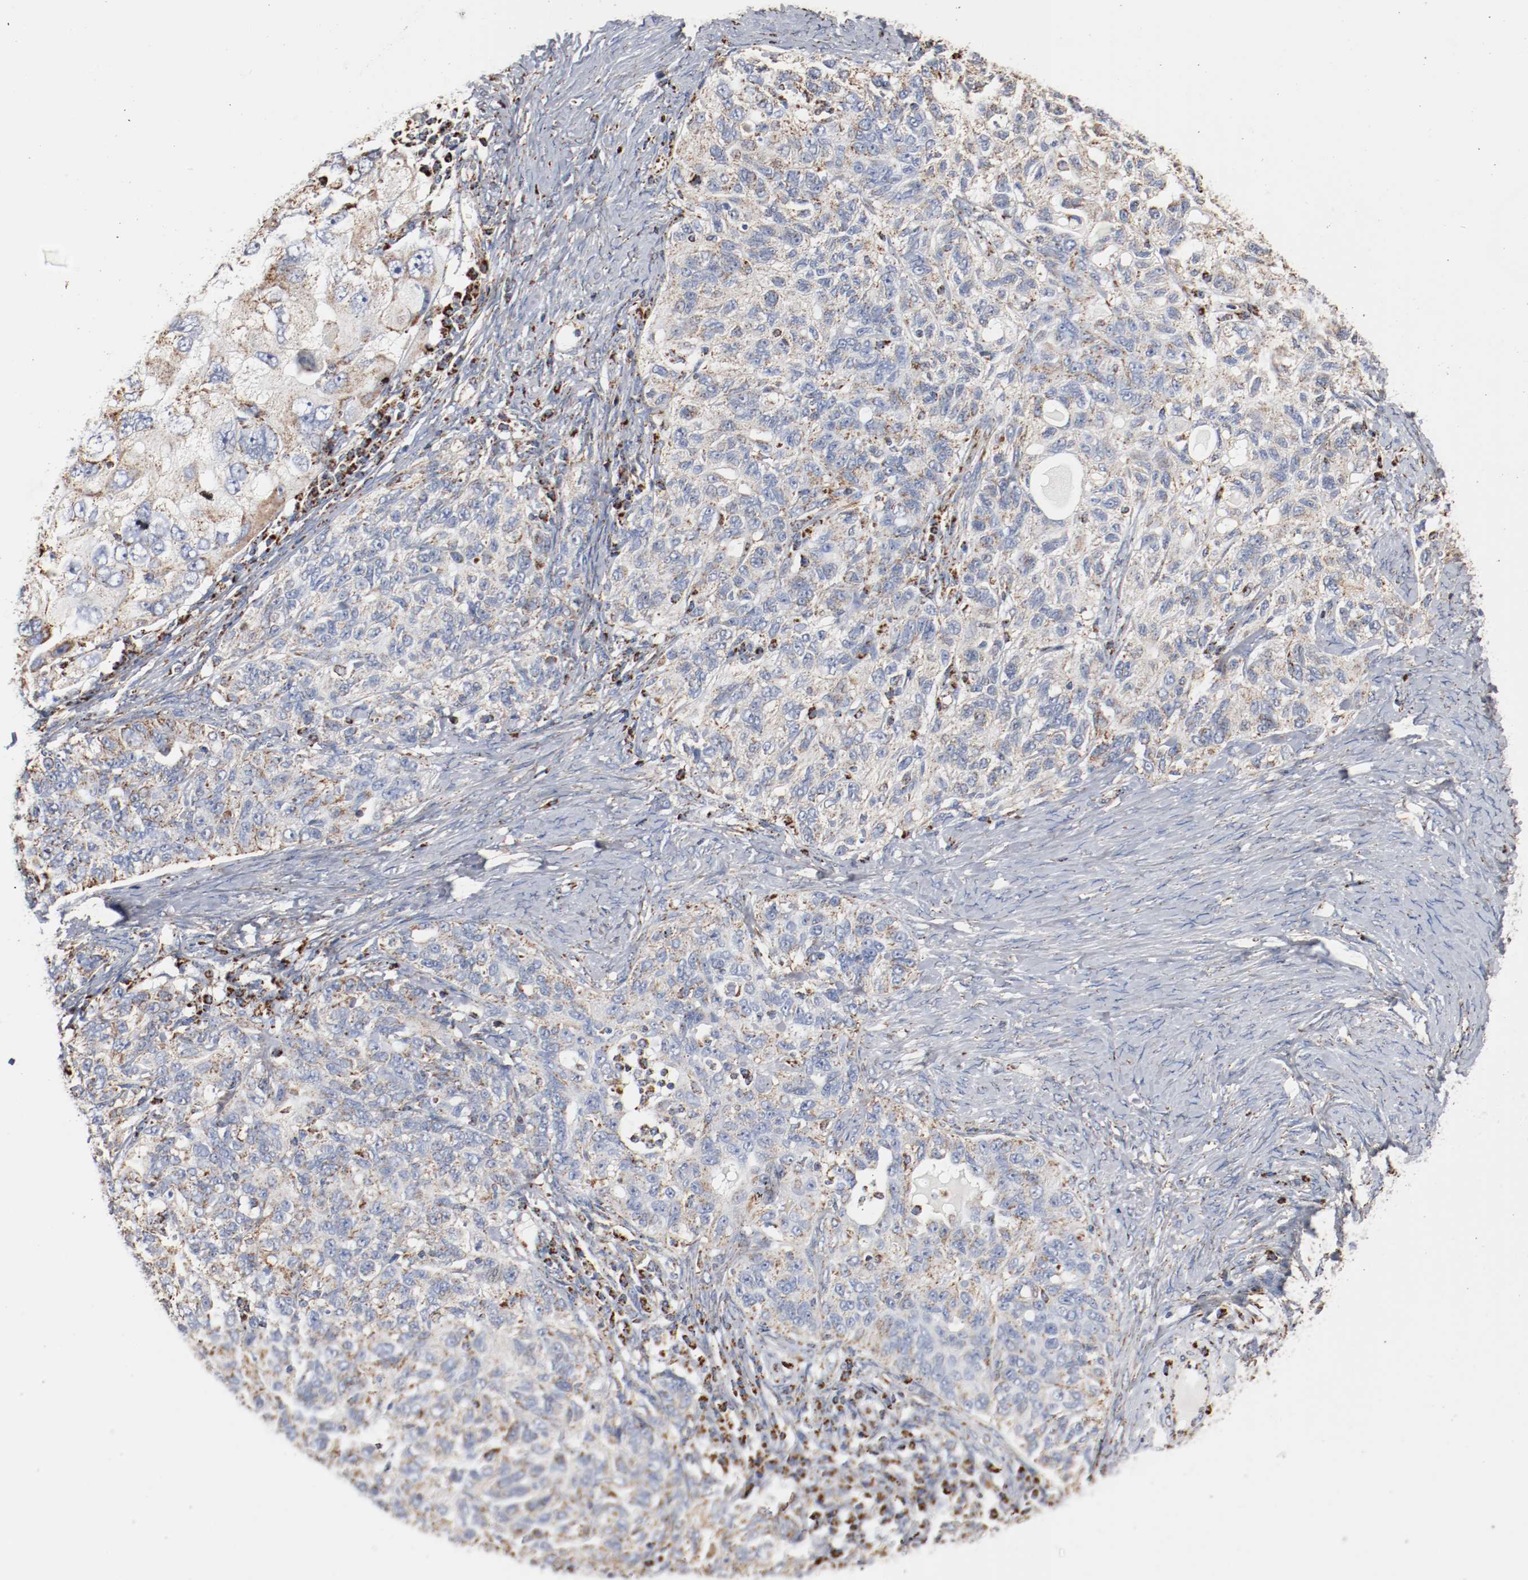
{"staining": {"intensity": "weak", "quantity": "25%-75%", "location": "cytoplasmic/membranous"}, "tissue": "ovarian cancer", "cell_type": "Tumor cells", "image_type": "cancer", "snomed": [{"axis": "morphology", "description": "Cystadenocarcinoma, serous, NOS"}, {"axis": "topography", "description": "Ovary"}], "caption": "Ovarian serous cystadenocarcinoma stained for a protein (brown) shows weak cytoplasmic/membranous positive positivity in approximately 25%-75% of tumor cells.", "gene": "NDUFS4", "patient": {"sex": "female", "age": 82}}